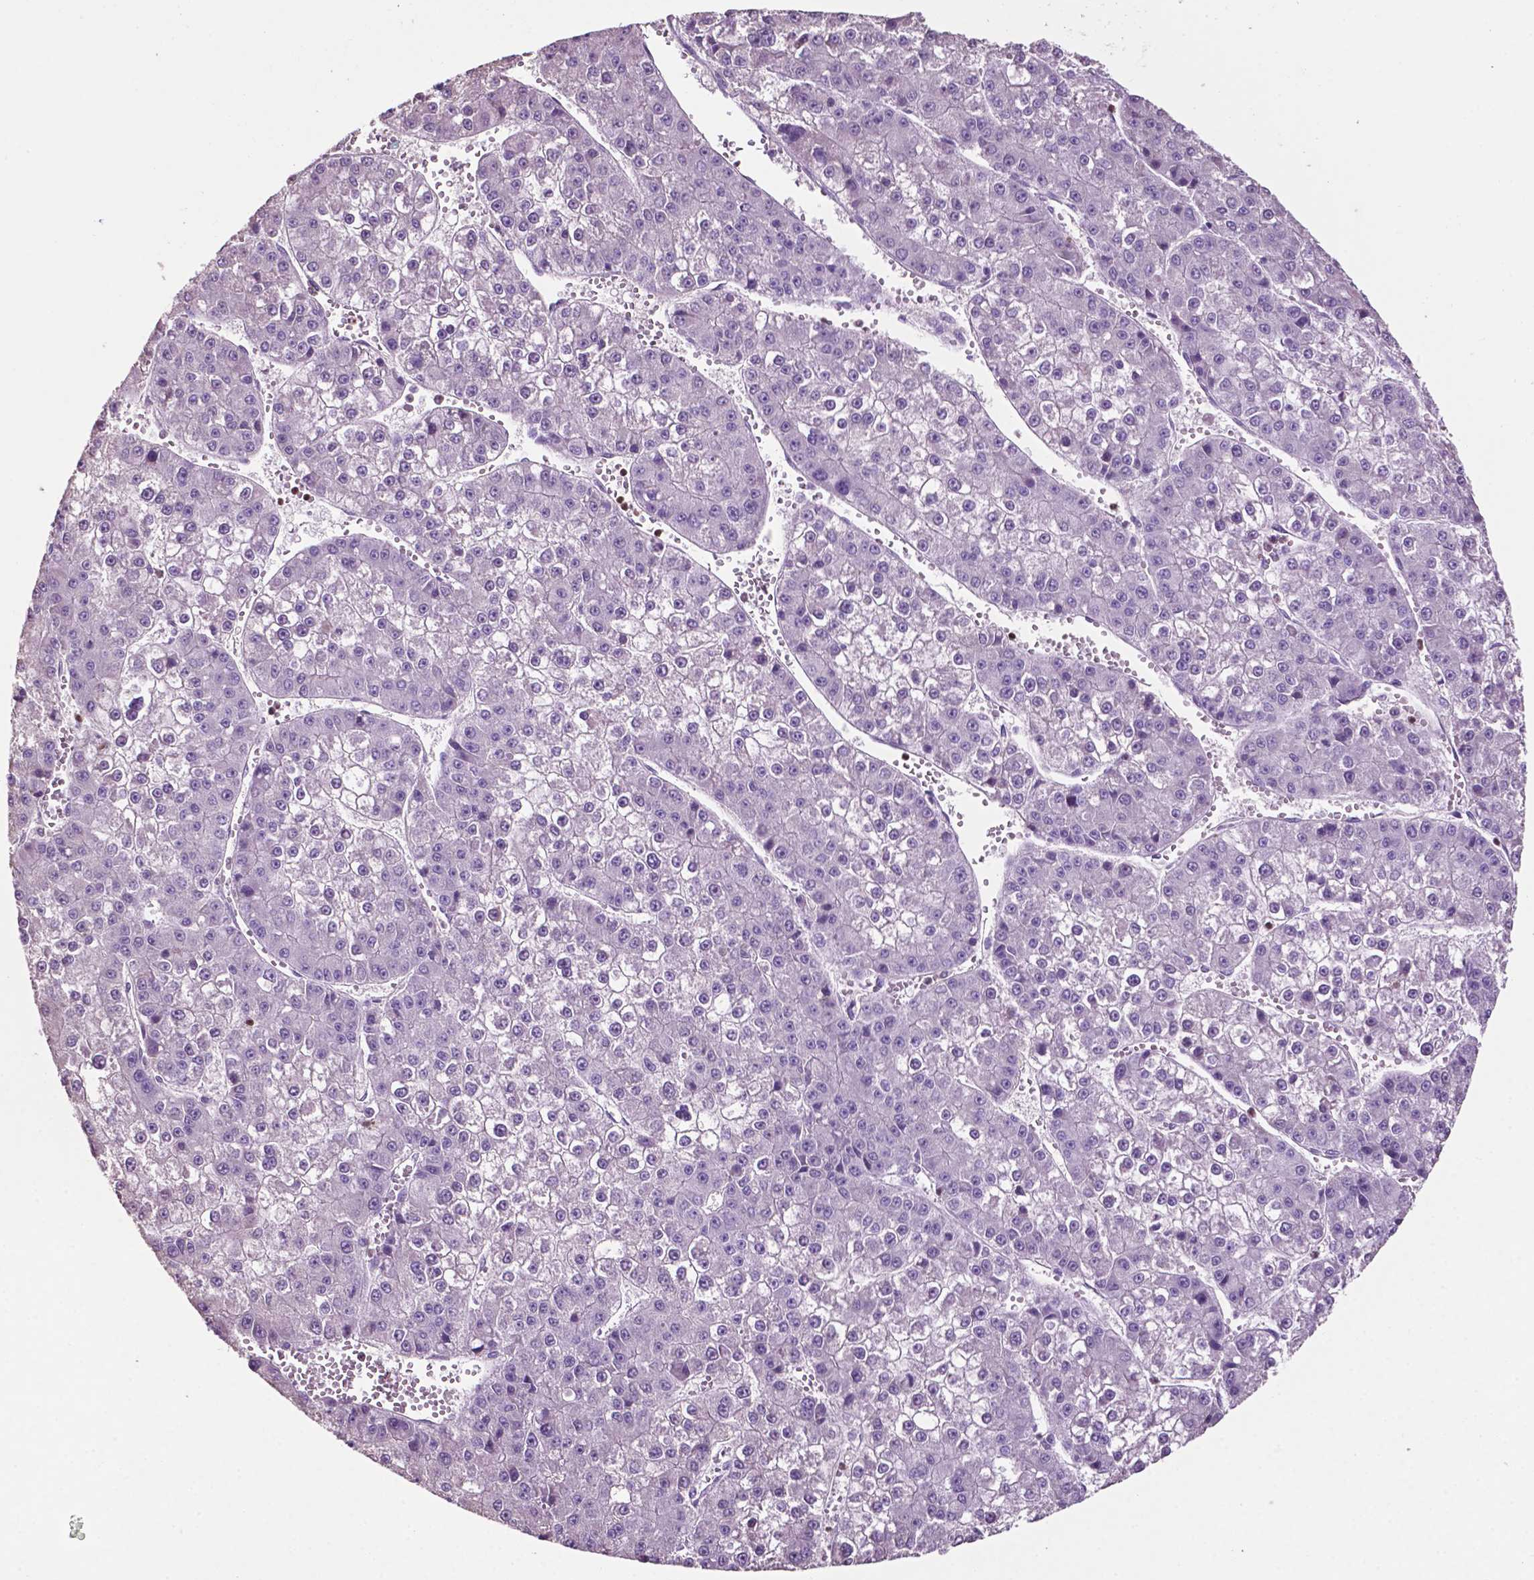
{"staining": {"intensity": "negative", "quantity": "none", "location": "none"}, "tissue": "liver cancer", "cell_type": "Tumor cells", "image_type": "cancer", "snomed": [{"axis": "morphology", "description": "Carcinoma, Hepatocellular, NOS"}, {"axis": "topography", "description": "Liver"}], "caption": "Protein analysis of hepatocellular carcinoma (liver) displays no significant positivity in tumor cells. (DAB (3,3'-diaminobenzidine) immunohistochemistry visualized using brightfield microscopy, high magnification).", "gene": "TBC1D10C", "patient": {"sex": "female", "age": 73}}